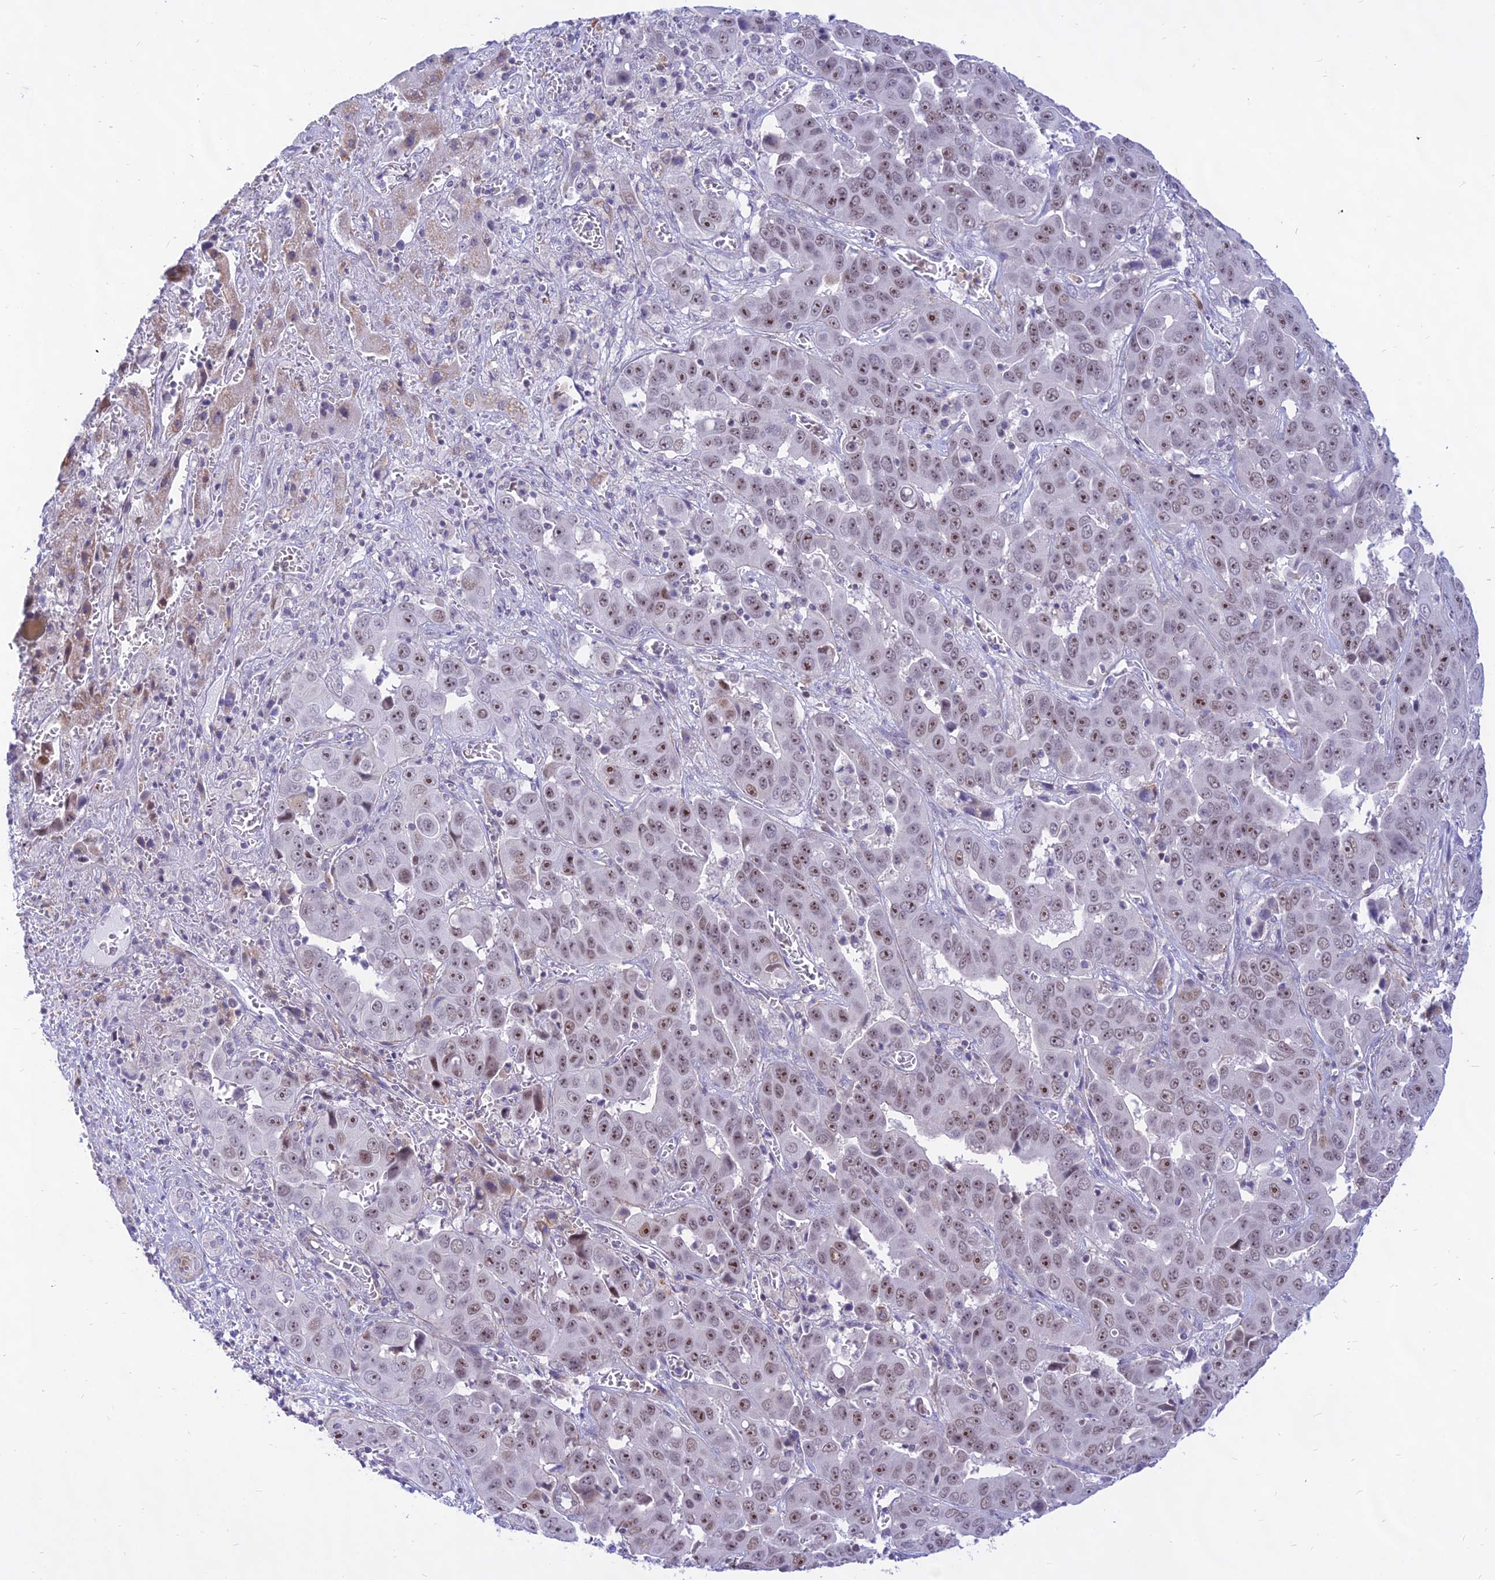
{"staining": {"intensity": "strong", "quantity": "25%-75%", "location": "nuclear"}, "tissue": "liver cancer", "cell_type": "Tumor cells", "image_type": "cancer", "snomed": [{"axis": "morphology", "description": "Cholangiocarcinoma"}, {"axis": "topography", "description": "Liver"}], "caption": "Protein staining shows strong nuclear positivity in approximately 25%-75% of tumor cells in cholangiocarcinoma (liver).", "gene": "KRR1", "patient": {"sex": "female", "age": 52}}